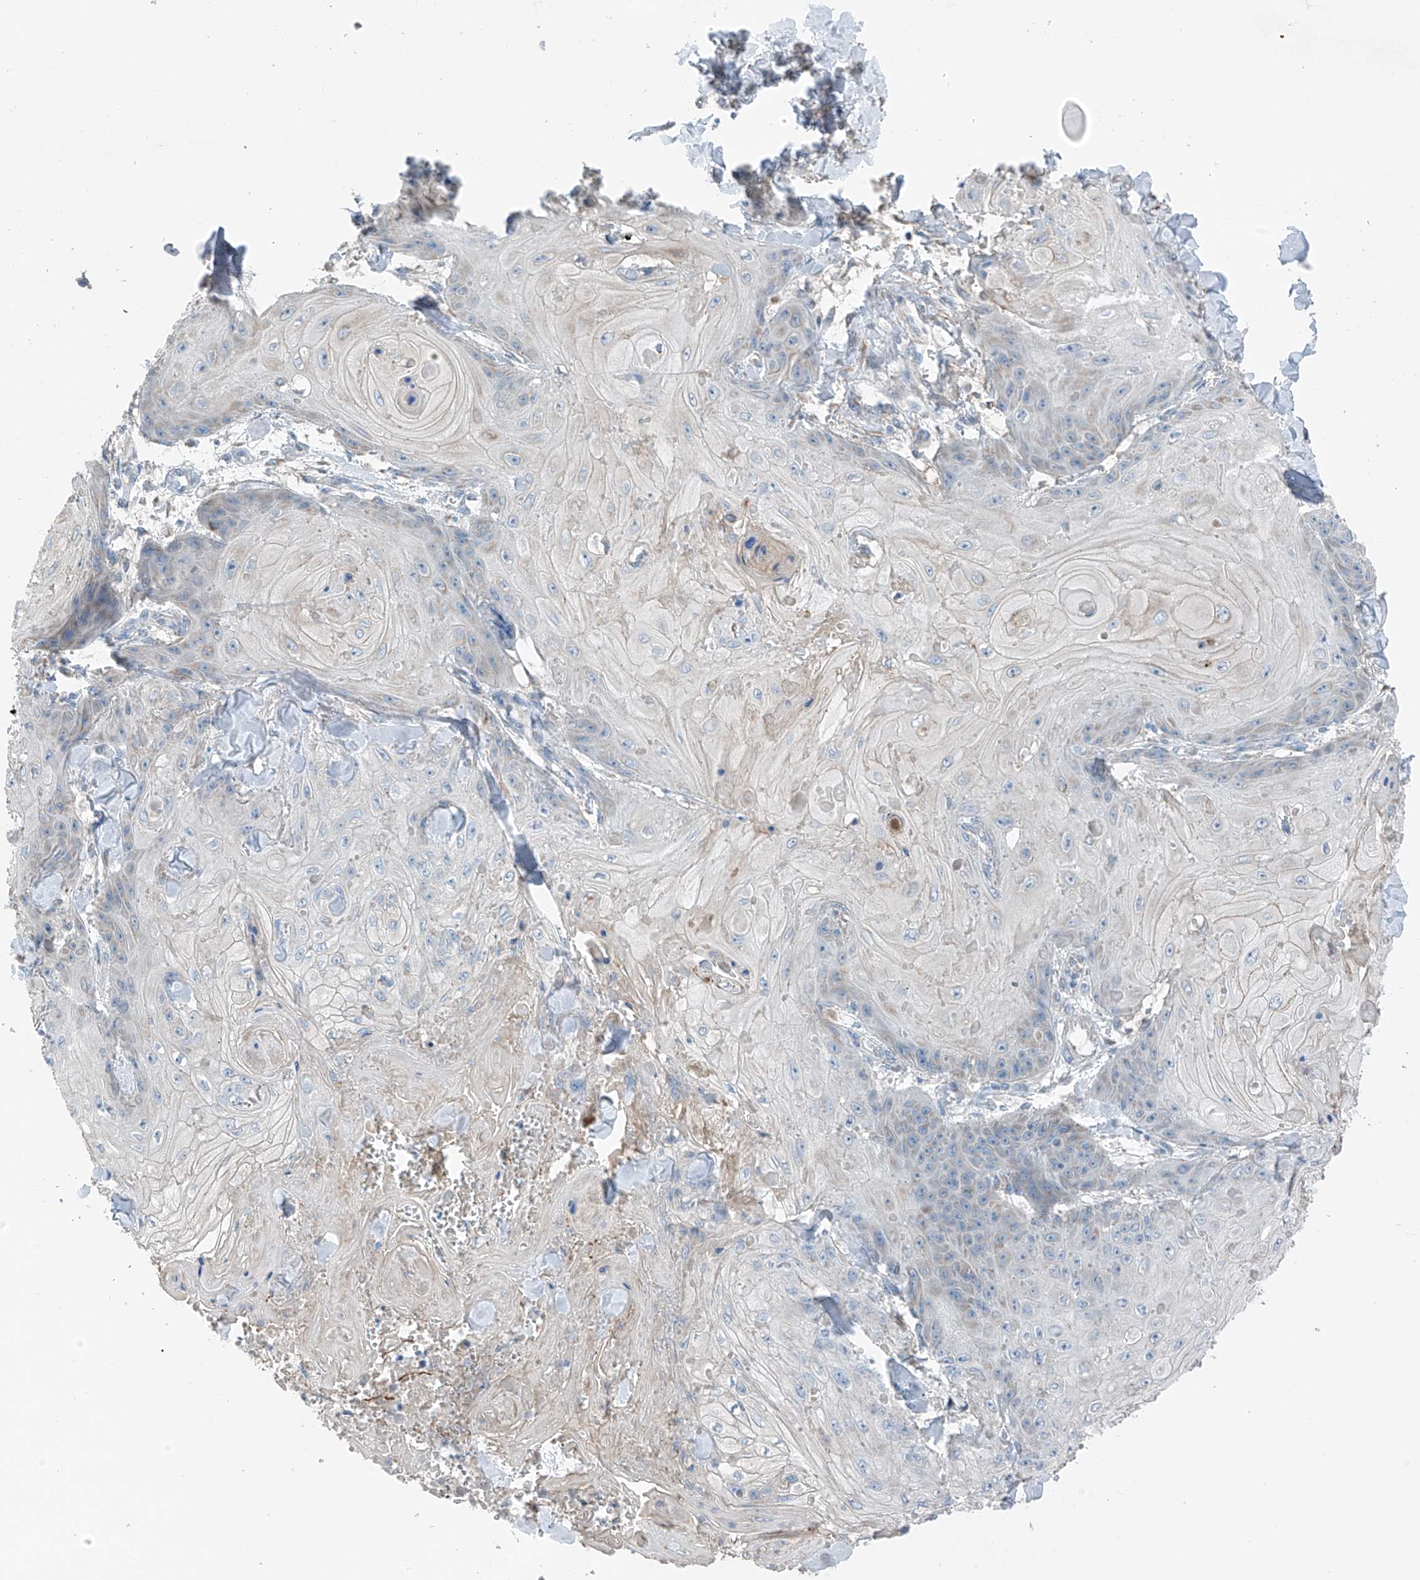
{"staining": {"intensity": "negative", "quantity": "none", "location": "none"}, "tissue": "skin cancer", "cell_type": "Tumor cells", "image_type": "cancer", "snomed": [{"axis": "morphology", "description": "Squamous cell carcinoma, NOS"}, {"axis": "topography", "description": "Skin"}], "caption": "DAB immunohistochemical staining of skin squamous cell carcinoma reveals no significant positivity in tumor cells.", "gene": "GALNTL6", "patient": {"sex": "male", "age": 74}}